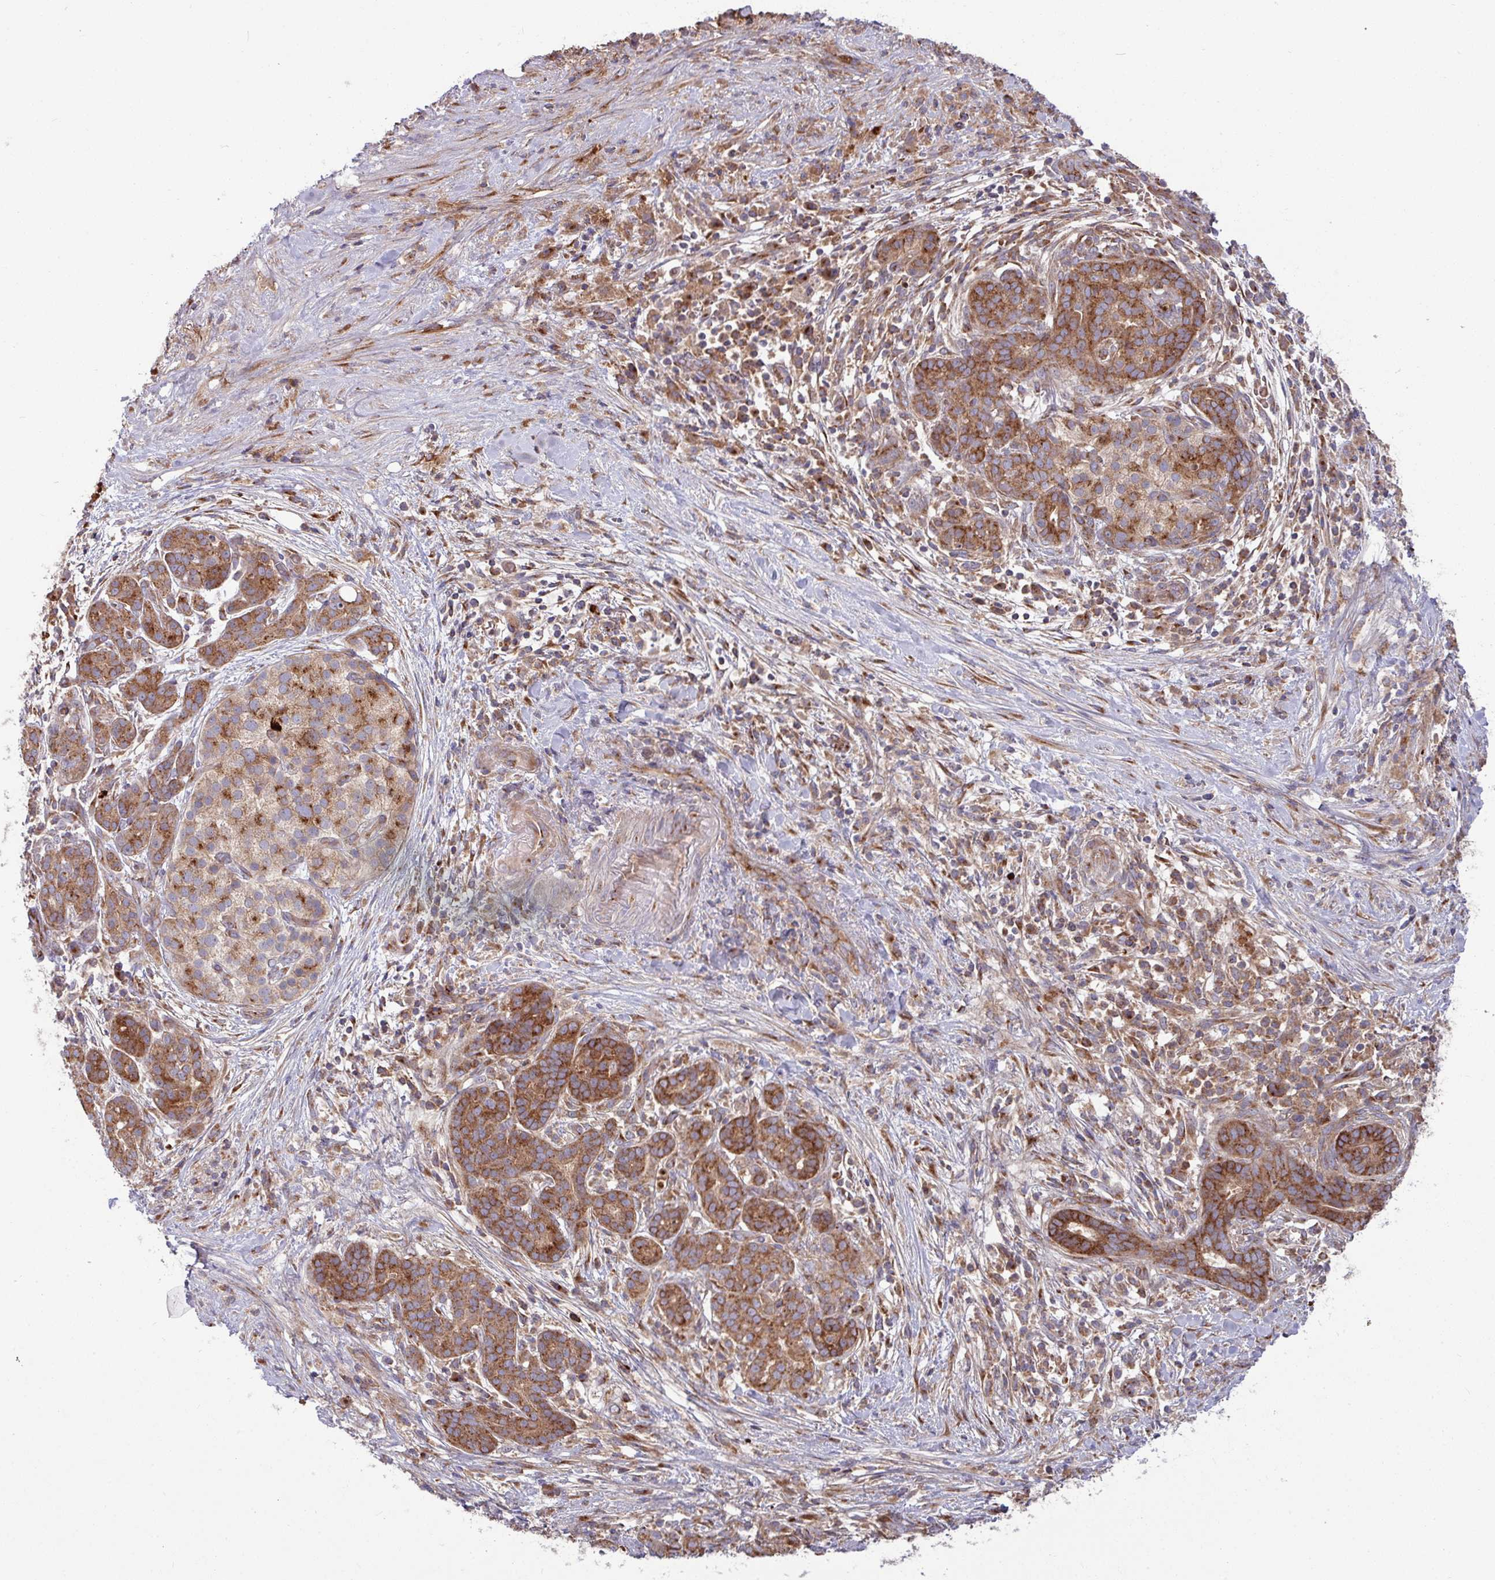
{"staining": {"intensity": "strong", "quantity": ">75%", "location": "cytoplasmic/membranous"}, "tissue": "pancreatic cancer", "cell_type": "Tumor cells", "image_type": "cancer", "snomed": [{"axis": "morphology", "description": "Adenocarcinoma, NOS"}, {"axis": "topography", "description": "Pancreas"}], "caption": "Immunohistochemistry (IHC) of pancreatic cancer reveals high levels of strong cytoplasmic/membranous expression in about >75% of tumor cells. The staining was performed using DAB (3,3'-diaminobenzidine) to visualize the protein expression in brown, while the nuclei were stained in blue with hematoxylin (Magnification: 20x).", "gene": "LSM12", "patient": {"sex": "male", "age": 44}}